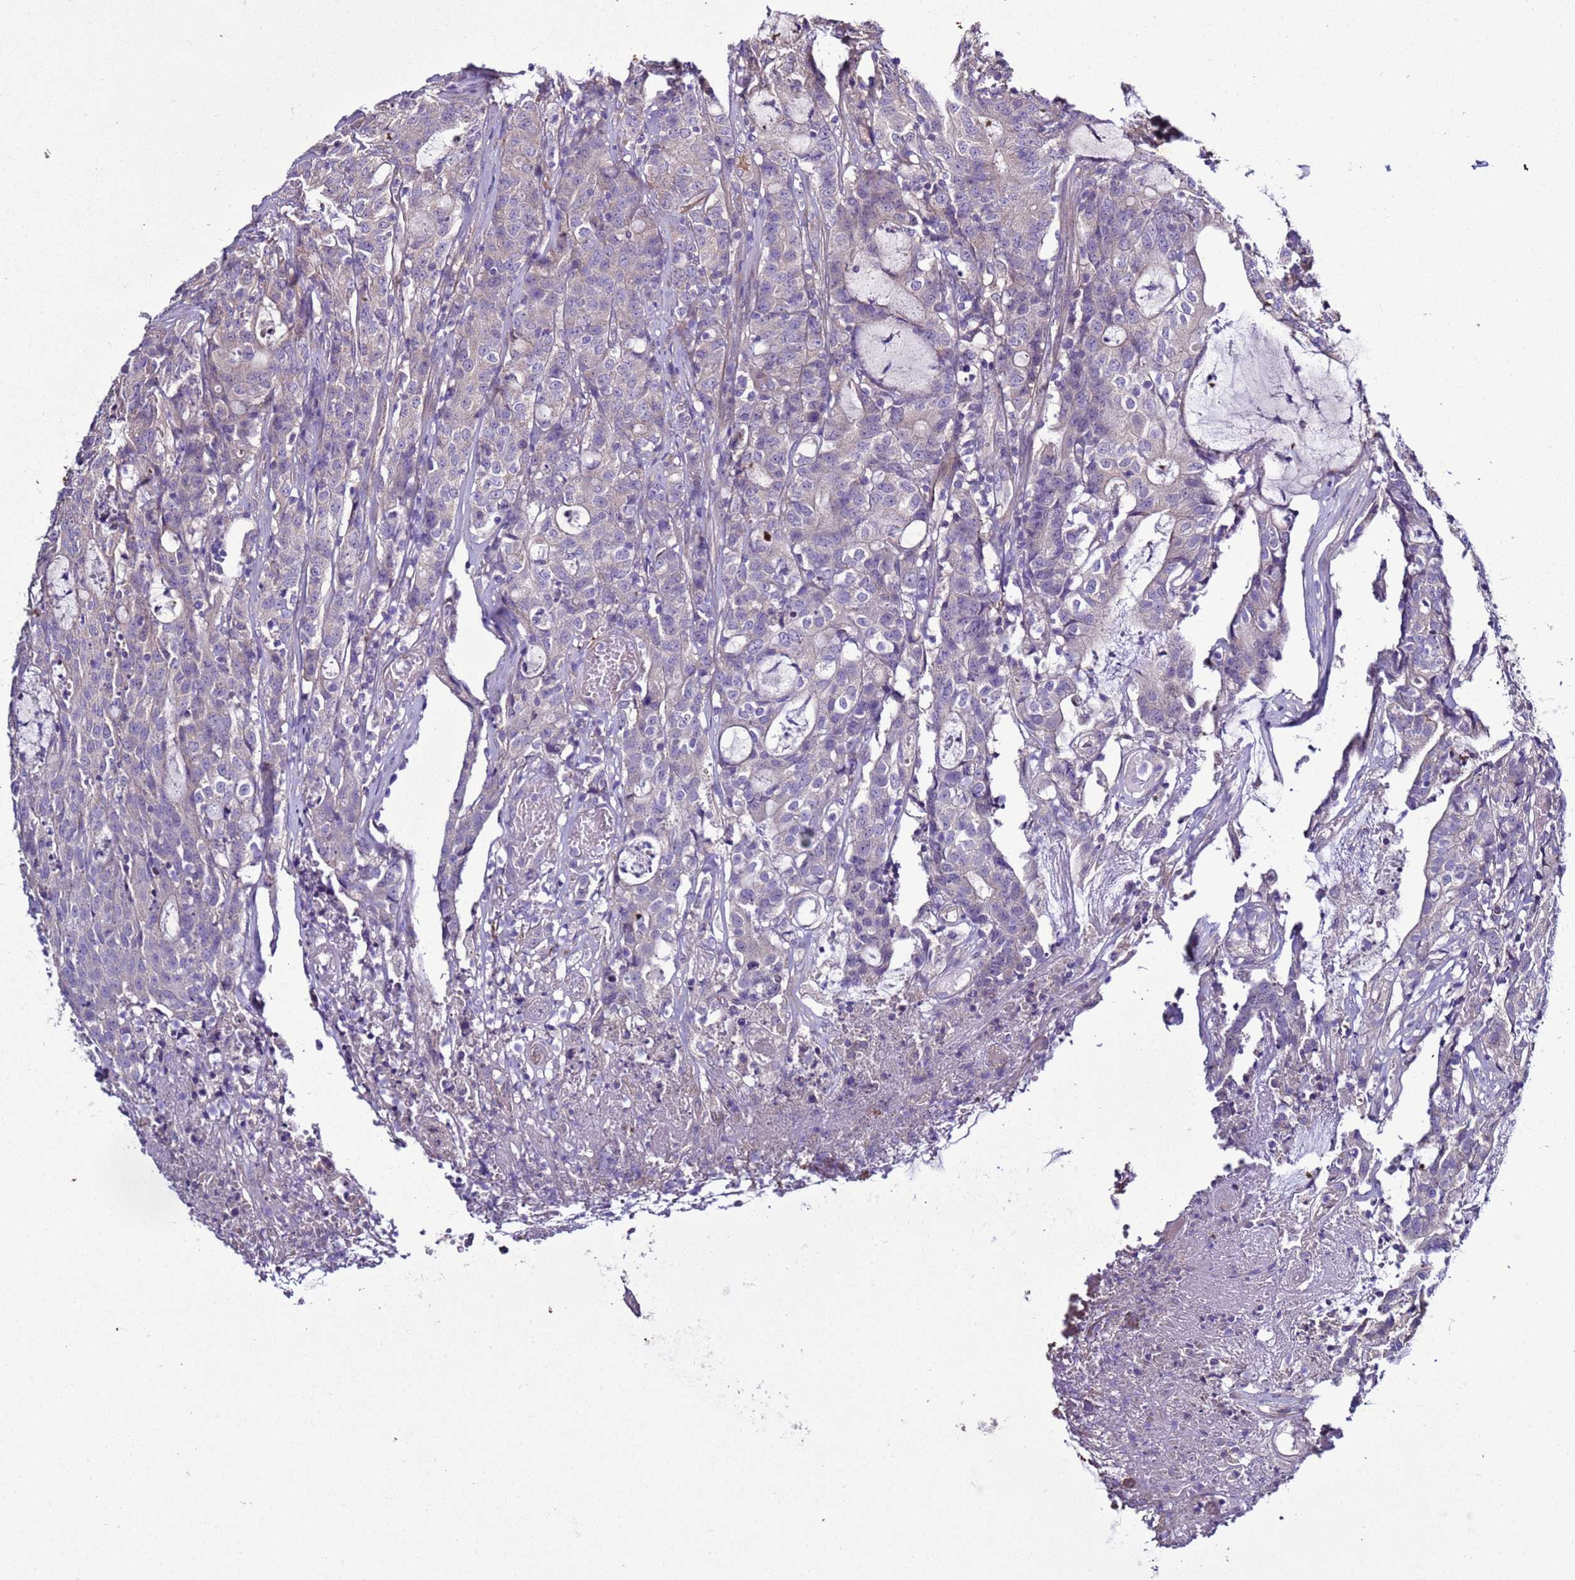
{"staining": {"intensity": "negative", "quantity": "none", "location": "none"}, "tissue": "colorectal cancer", "cell_type": "Tumor cells", "image_type": "cancer", "snomed": [{"axis": "morphology", "description": "Adenocarcinoma, NOS"}, {"axis": "topography", "description": "Colon"}], "caption": "Immunohistochemistry (IHC) photomicrograph of neoplastic tissue: human adenocarcinoma (colorectal) stained with DAB (3,3'-diaminobenzidine) shows no significant protein positivity in tumor cells.", "gene": "RABL2B", "patient": {"sex": "male", "age": 83}}